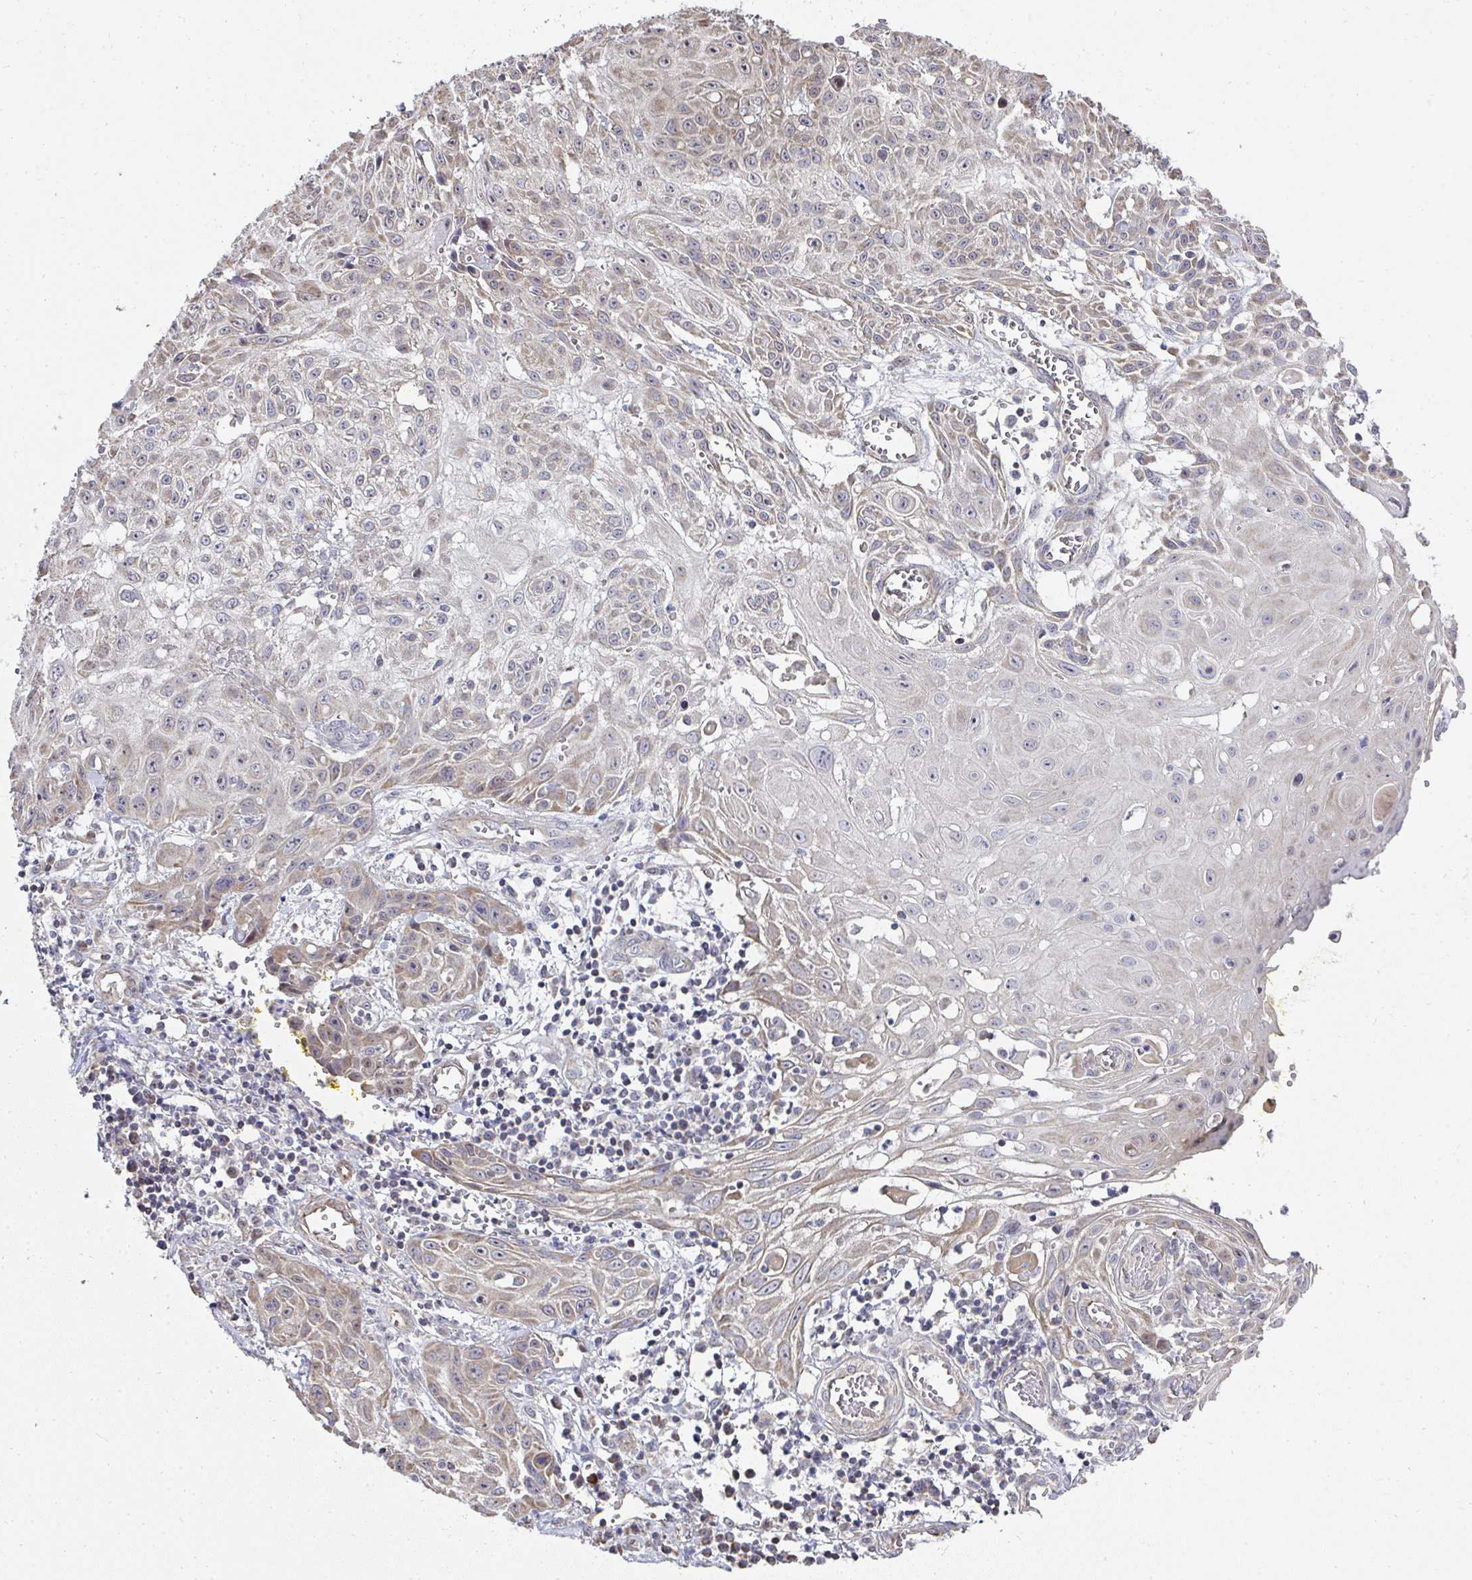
{"staining": {"intensity": "weak", "quantity": "<25%", "location": "cytoplasmic/membranous"}, "tissue": "skin cancer", "cell_type": "Tumor cells", "image_type": "cancer", "snomed": [{"axis": "morphology", "description": "Squamous cell carcinoma, NOS"}, {"axis": "topography", "description": "Skin"}, {"axis": "topography", "description": "Vulva"}], "caption": "Tumor cells show no significant staining in skin cancer (squamous cell carcinoma). Brightfield microscopy of immunohistochemistry (IHC) stained with DAB (3,3'-diaminobenzidine) (brown) and hematoxylin (blue), captured at high magnification.", "gene": "AGTPBP1", "patient": {"sex": "female", "age": 71}}